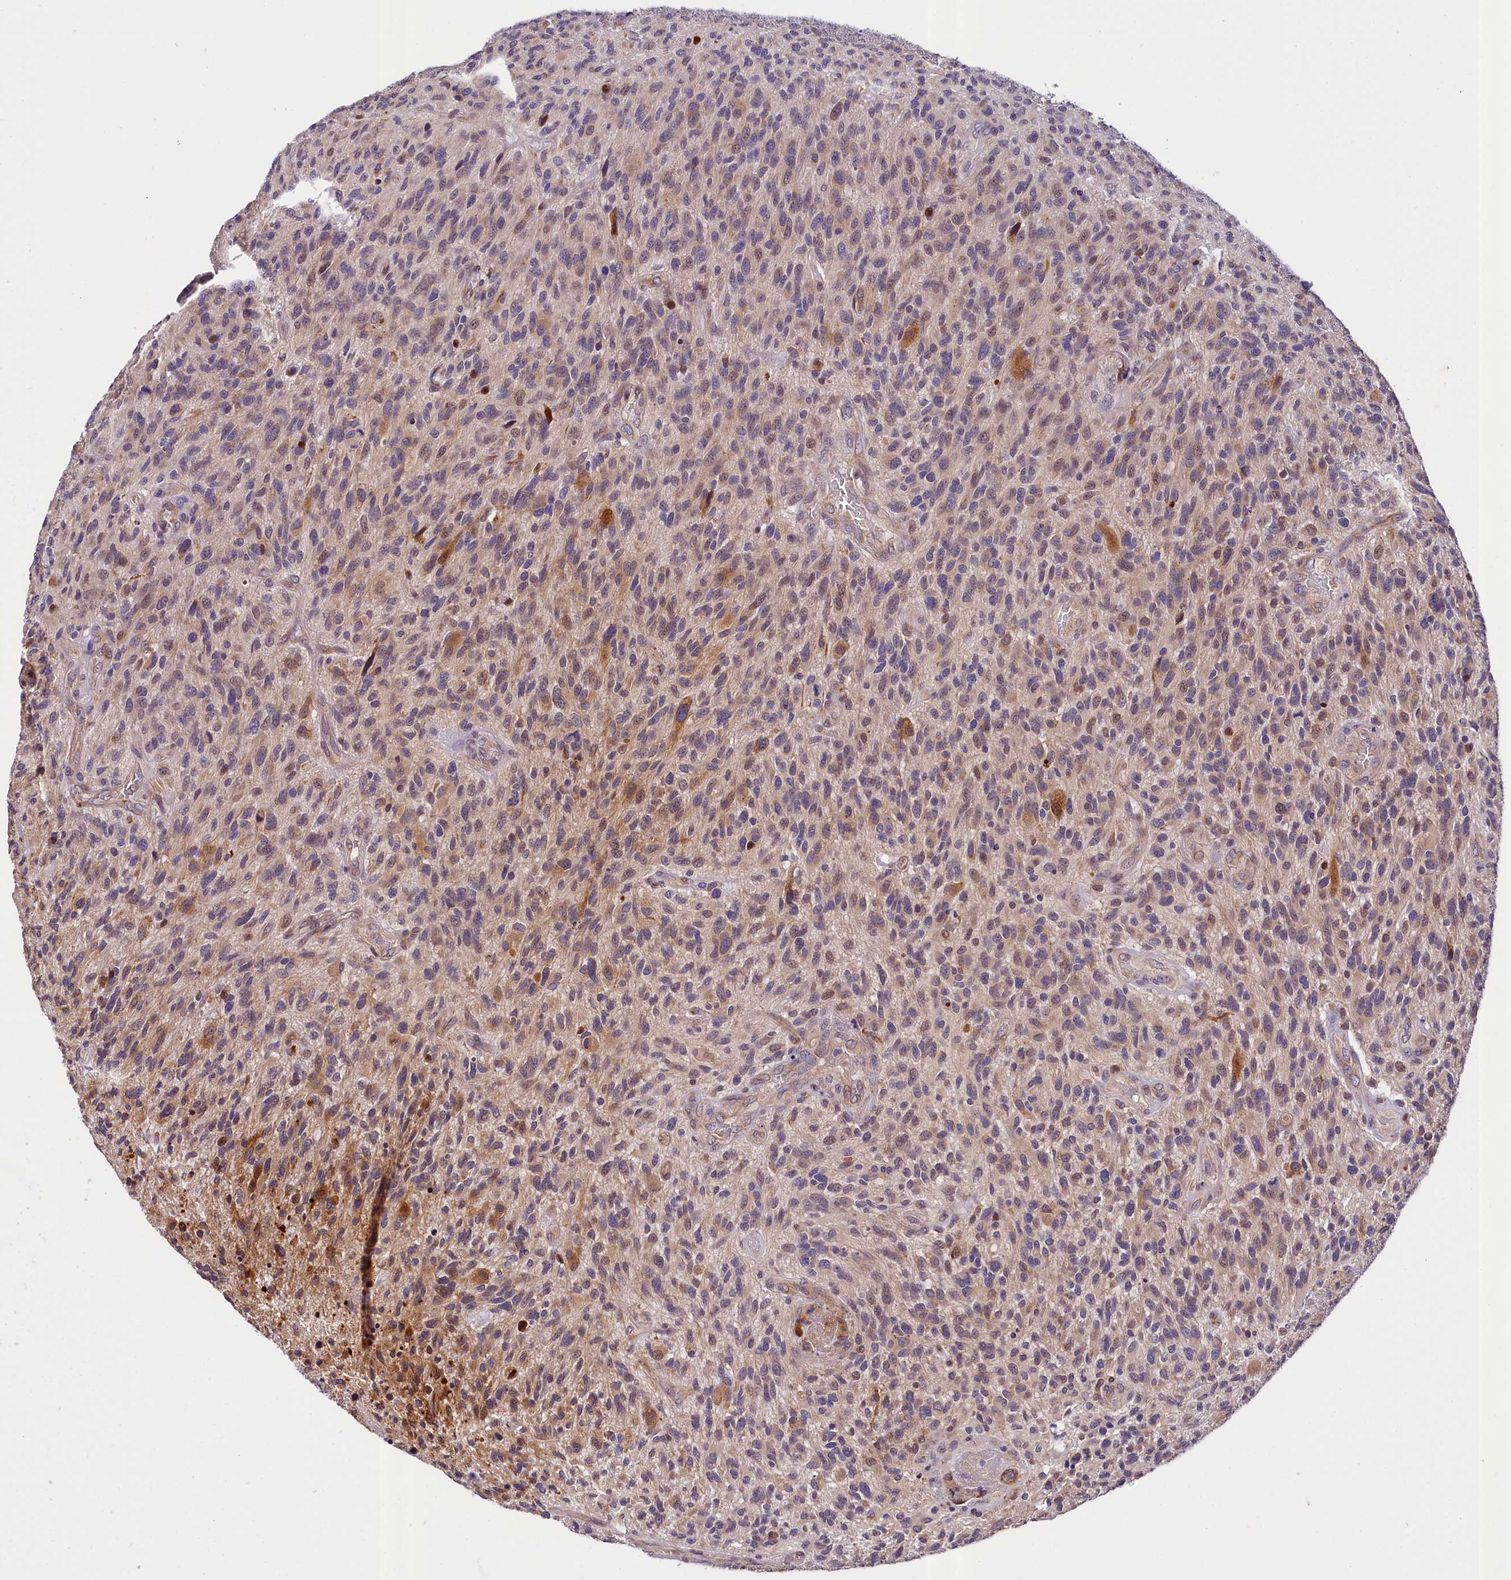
{"staining": {"intensity": "moderate", "quantity": "25%-75%", "location": "cytoplasmic/membranous"}, "tissue": "glioma", "cell_type": "Tumor cells", "image_type": "cancer", "snomed": [{"axis": "morphology", "description": "Glioma, malignant, High grade"}, {"axis": "topography", "description": "Brain"}], "caption": "Malignant high-grade glioma tissue exhibits moderate cytoplasmic/membranous positivity in about 25%-75% of tumor cells, visualized by immunohistochemistry.", "gene": "SUPV3L1", "patient": {"sex": "male", "age": 47}}